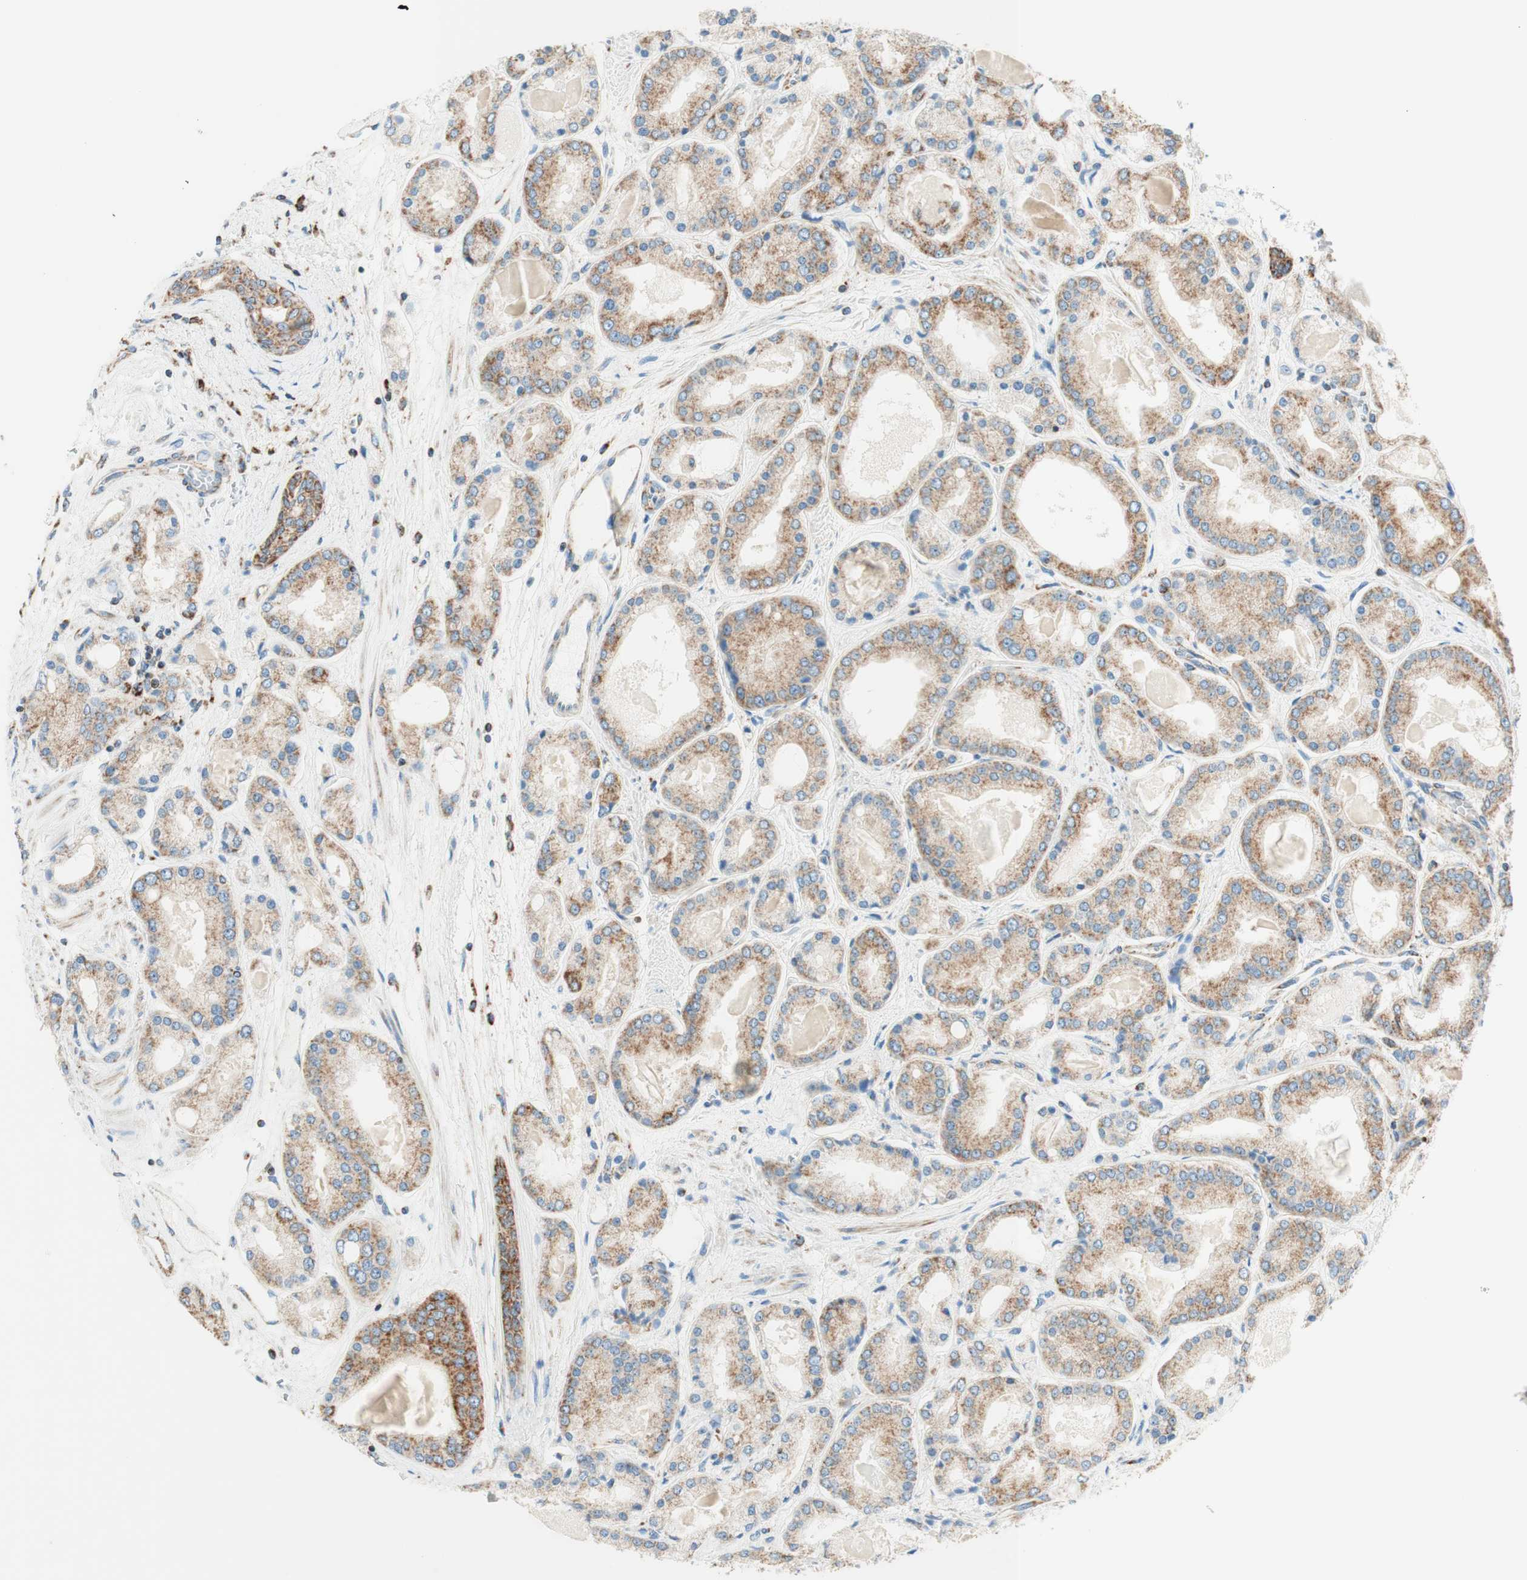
{"staining": {"intensity": "moderate", "quantity": ">75%", "location": "cytoplasmic/membranous"}, "tissue": "prostate cancer", "cell_type": "Tumor cells", "image_type": "cancer", "snomed": [{"axis": "morphology", "description": "Adenocarcinoma, High grade"}, {"axis": "topography", "description": "Prostate"}], "caption": "Brown immunohistochemical staining in human adenocarcinoma (high-grade) (prostate) displays moderate cytoplasmic/membranous expression in approximately >75% of tumor cells.", "gene": "TOMM20", "patient": {"sex": "male", "age": 59}}